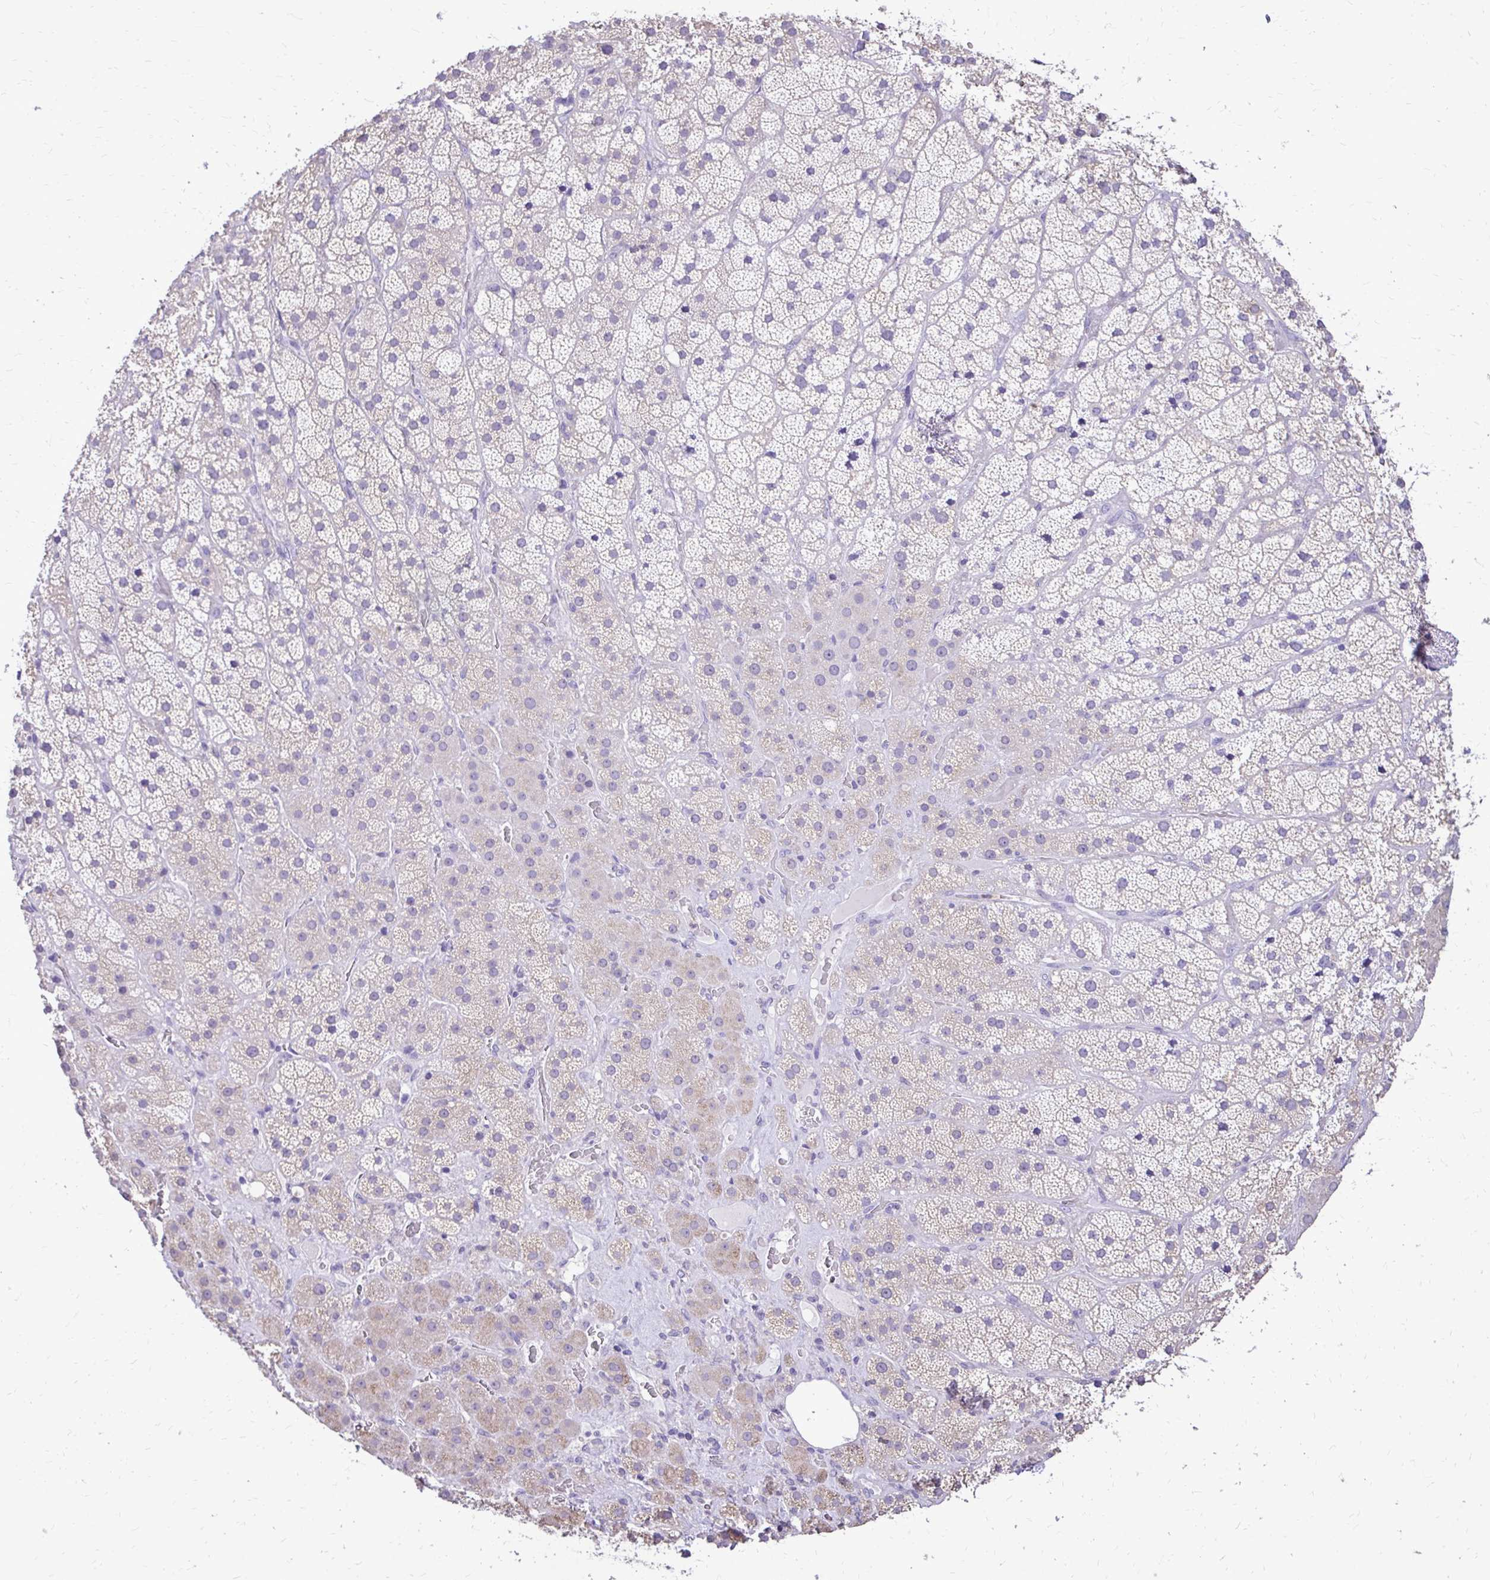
{"staining": {"intensity": "negative", "quantity": "none", "location": "none"}, "tissue": "adrenal gland", "cell_type": "Glandular cells", "image_type": "normal", "snomed": [{"axis": "morphology", "description": "Normal tissue, NOS"}, {"axis": "topography", "description": "Adrenal gland"}], "caption": "Human adrenal gland stained for a protein using immunohistochemistry displays no staining in glandular cells.", "gene": "CAT", "patient": {"sex": "male", "age": 57}}